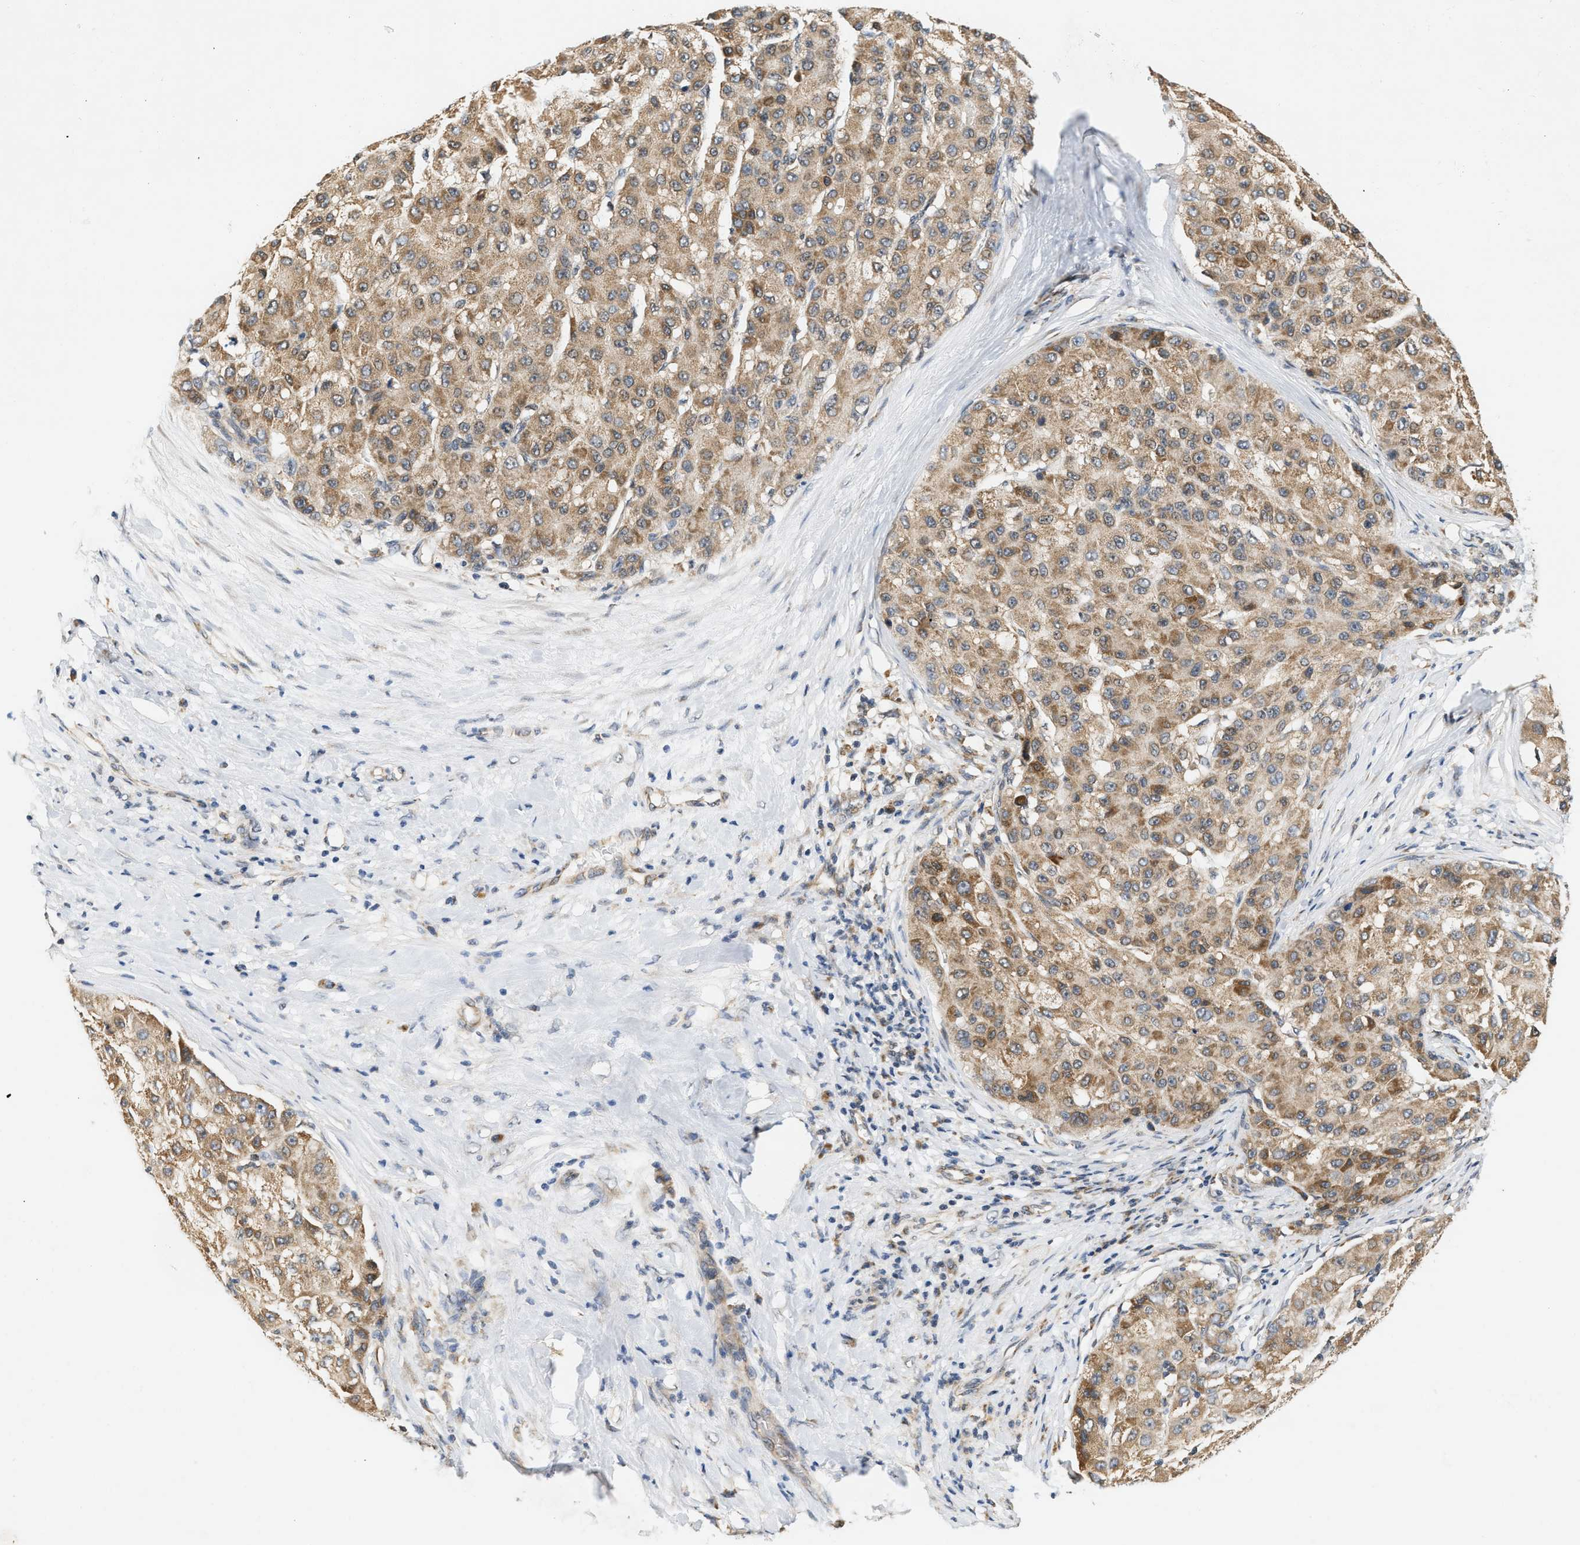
{"staining": {"intensity": "moderate", "quantity": ">75%", "location": "cytoplasmic/membranous"}, "tissue": "liver cancer", "cell_type": "Tumor cells", "image_type": "cancer", "snomed": [{"axis": "morphology", "description": "Carcinoma, Hepatocellular, NOS"}, {"axis": "topography", "description": "Liver"}], "caption": "High-magnification brightfield microscopy of liver hepatocellular carcinoma stained with DAB (brown) and counterstained with hematoxylin (blue). tumor cells exhibit moderate cytoplasmic/membranous positivity is identified in approximately>75% of cells.", "gene": "GIGYF1", "patient": {"sex": "male", "age": 80}}